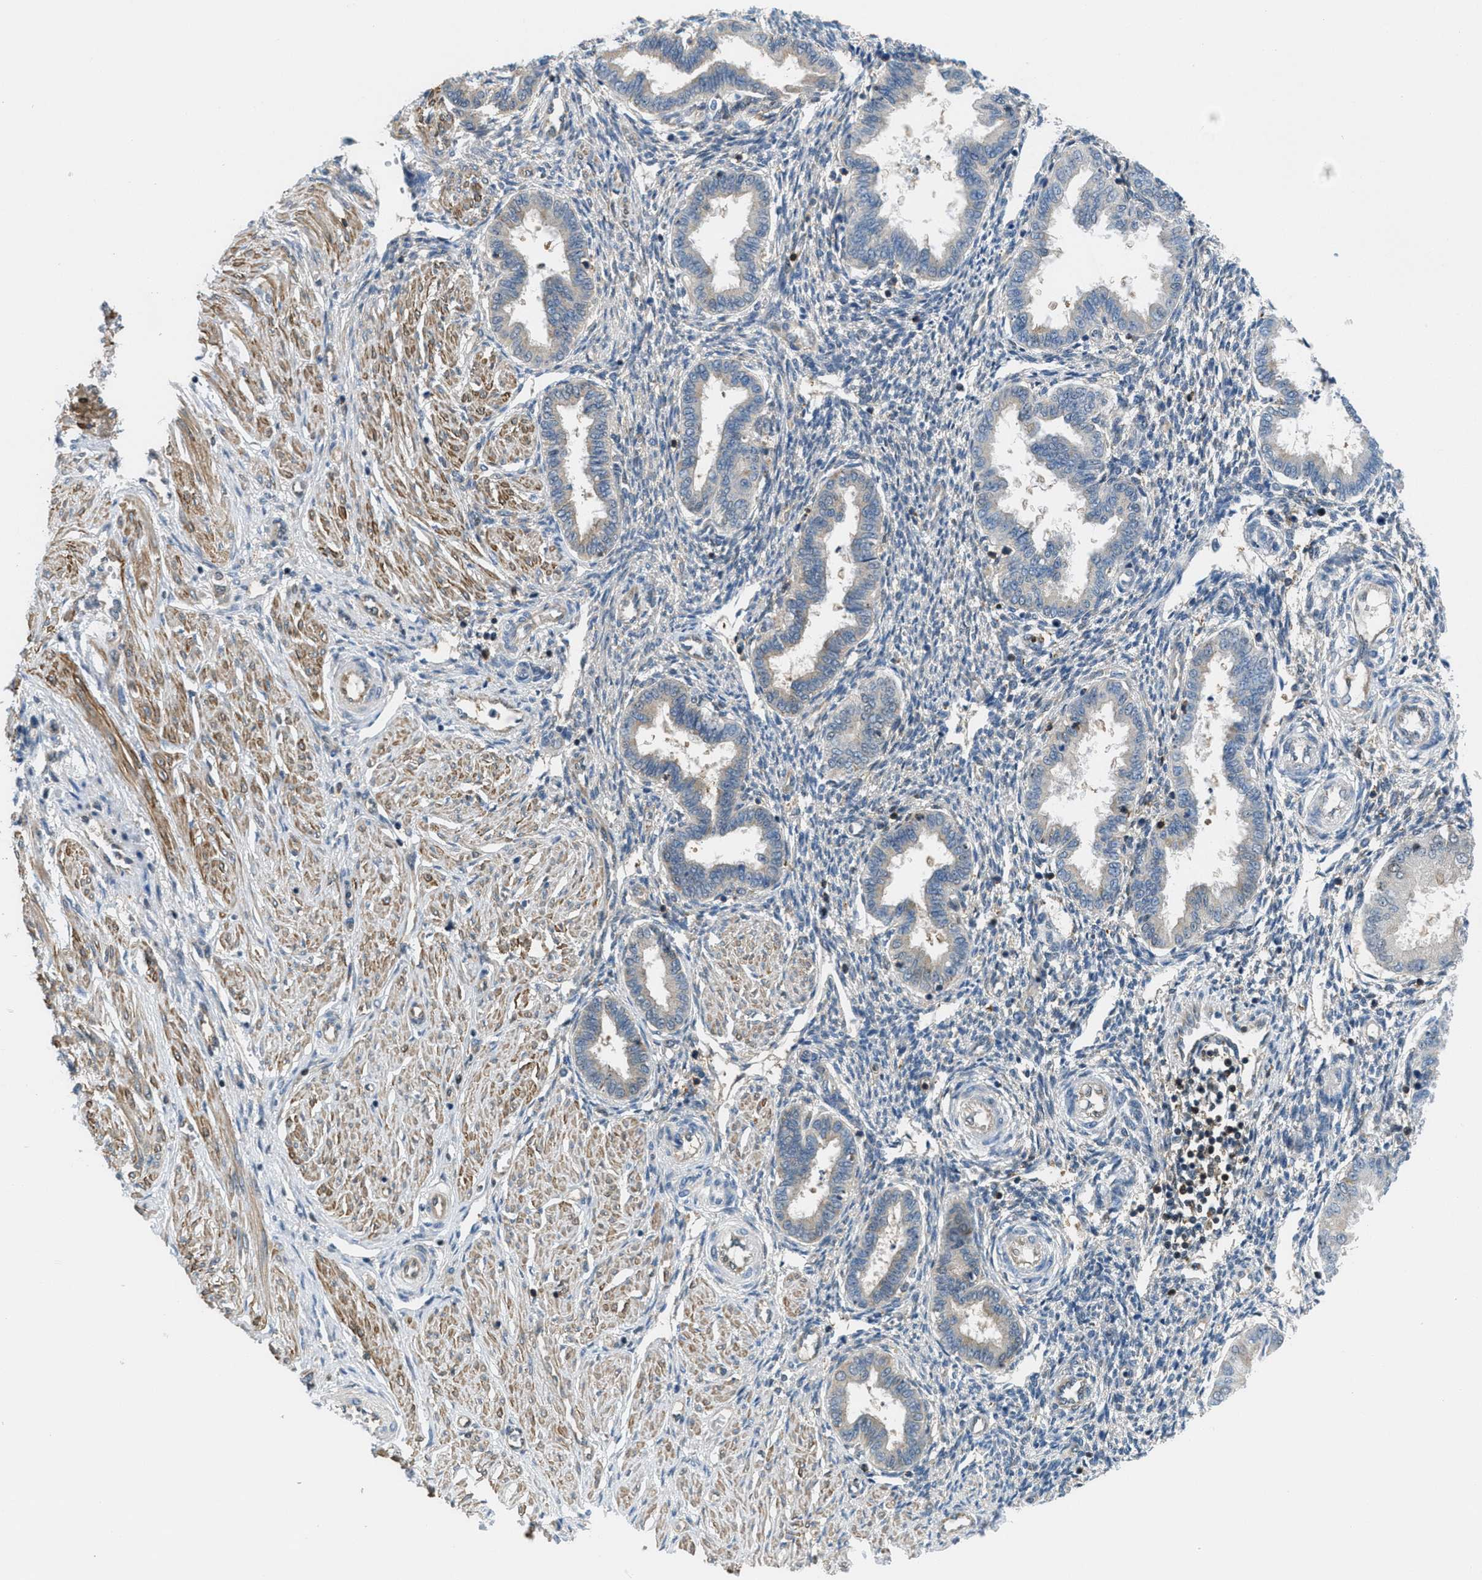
{"staining": {"intensity": "weak", "quantity": "<25%", "location": "cytoplasmic/membranous"}, "tissue": "endometrium", "cell_type": "Cells in endometrial stroma", "image_type": "normal", "snomed": [{"axis": "morphology", "description": "Normal tissue, NOS"}, {"axis": "topography", "description": "Endometrium"}], "caption": "The histopathology image displays no significant expression in cells in endometrial stroma of endometrium. Brightfield microscopy of immunohistochemistry (IHC) stained with DAB (3,3'-diaminobenzidine) (brown) and hematoxylin (blue), captured at high magnification.", "gene": "PIP5K1C", "patient": {"sex": "female", "age": 33}}